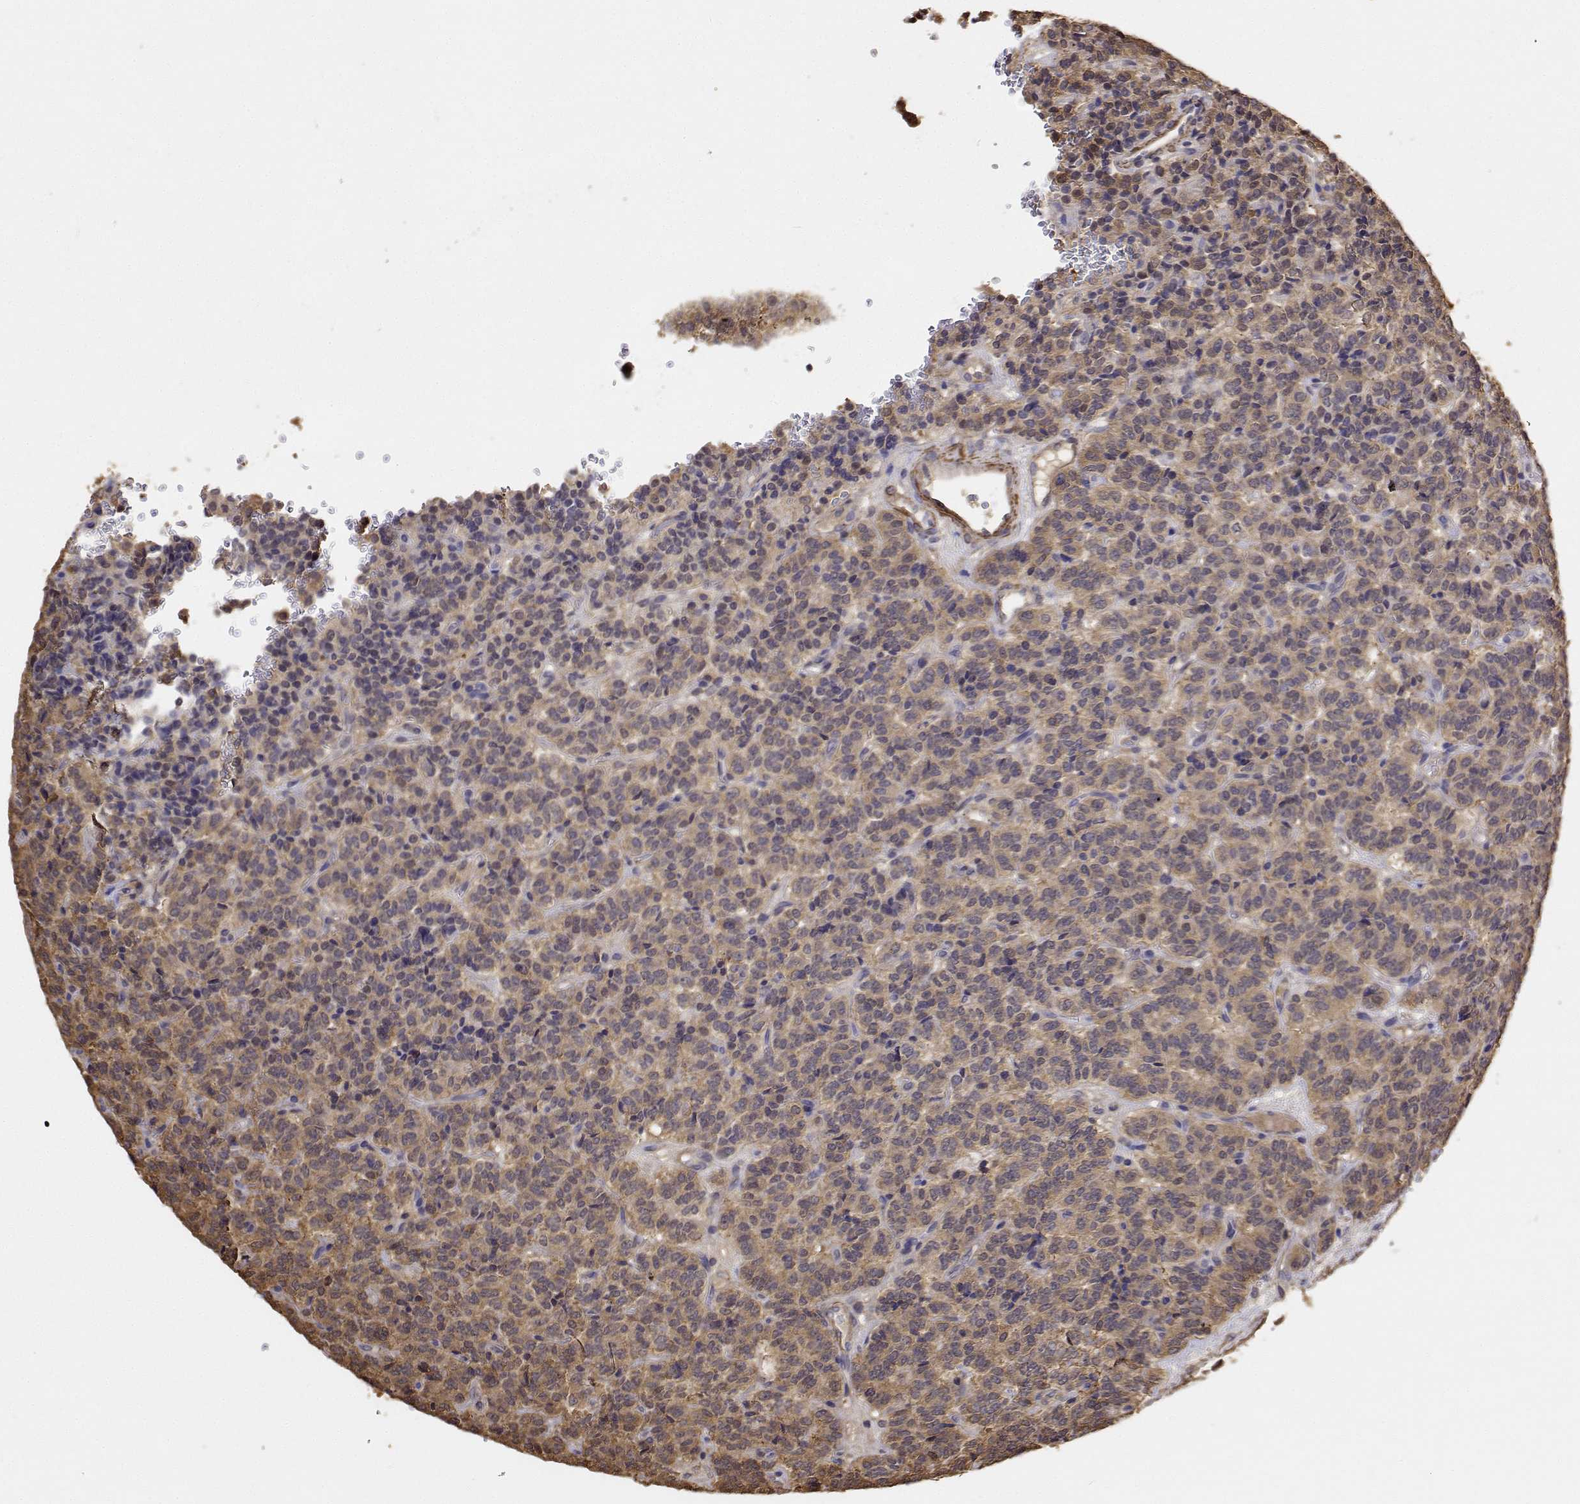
{"staining": {"intensity": "moderate", "quantity": ">75%", "location": "cytoplasmic/membranous"}, "tissue": "carcinoid", "cell_type": "Tumor cells", "image_type": "cancer", "snomed": [{"axis": "morphology", "description": "Carcinoid, malignant, NOS"}, {"axis": "topography", "description": "Pancreas"}], "caption": "IHC staining of carcinoid (malignant), which reveals medium levels of moderate cytoplasmic/membranous positivity in about >75% of tumor cells indicating moderate cytoplasmic/membranous protein expression. The staining was performed using DAB (3,3'-diaminobenzidine) (brown) for protein detection and nuclei were counterstained in hematoxylin (blue).", "gene": "PCID2", "patient": {"sex": "male", "age": 36}}